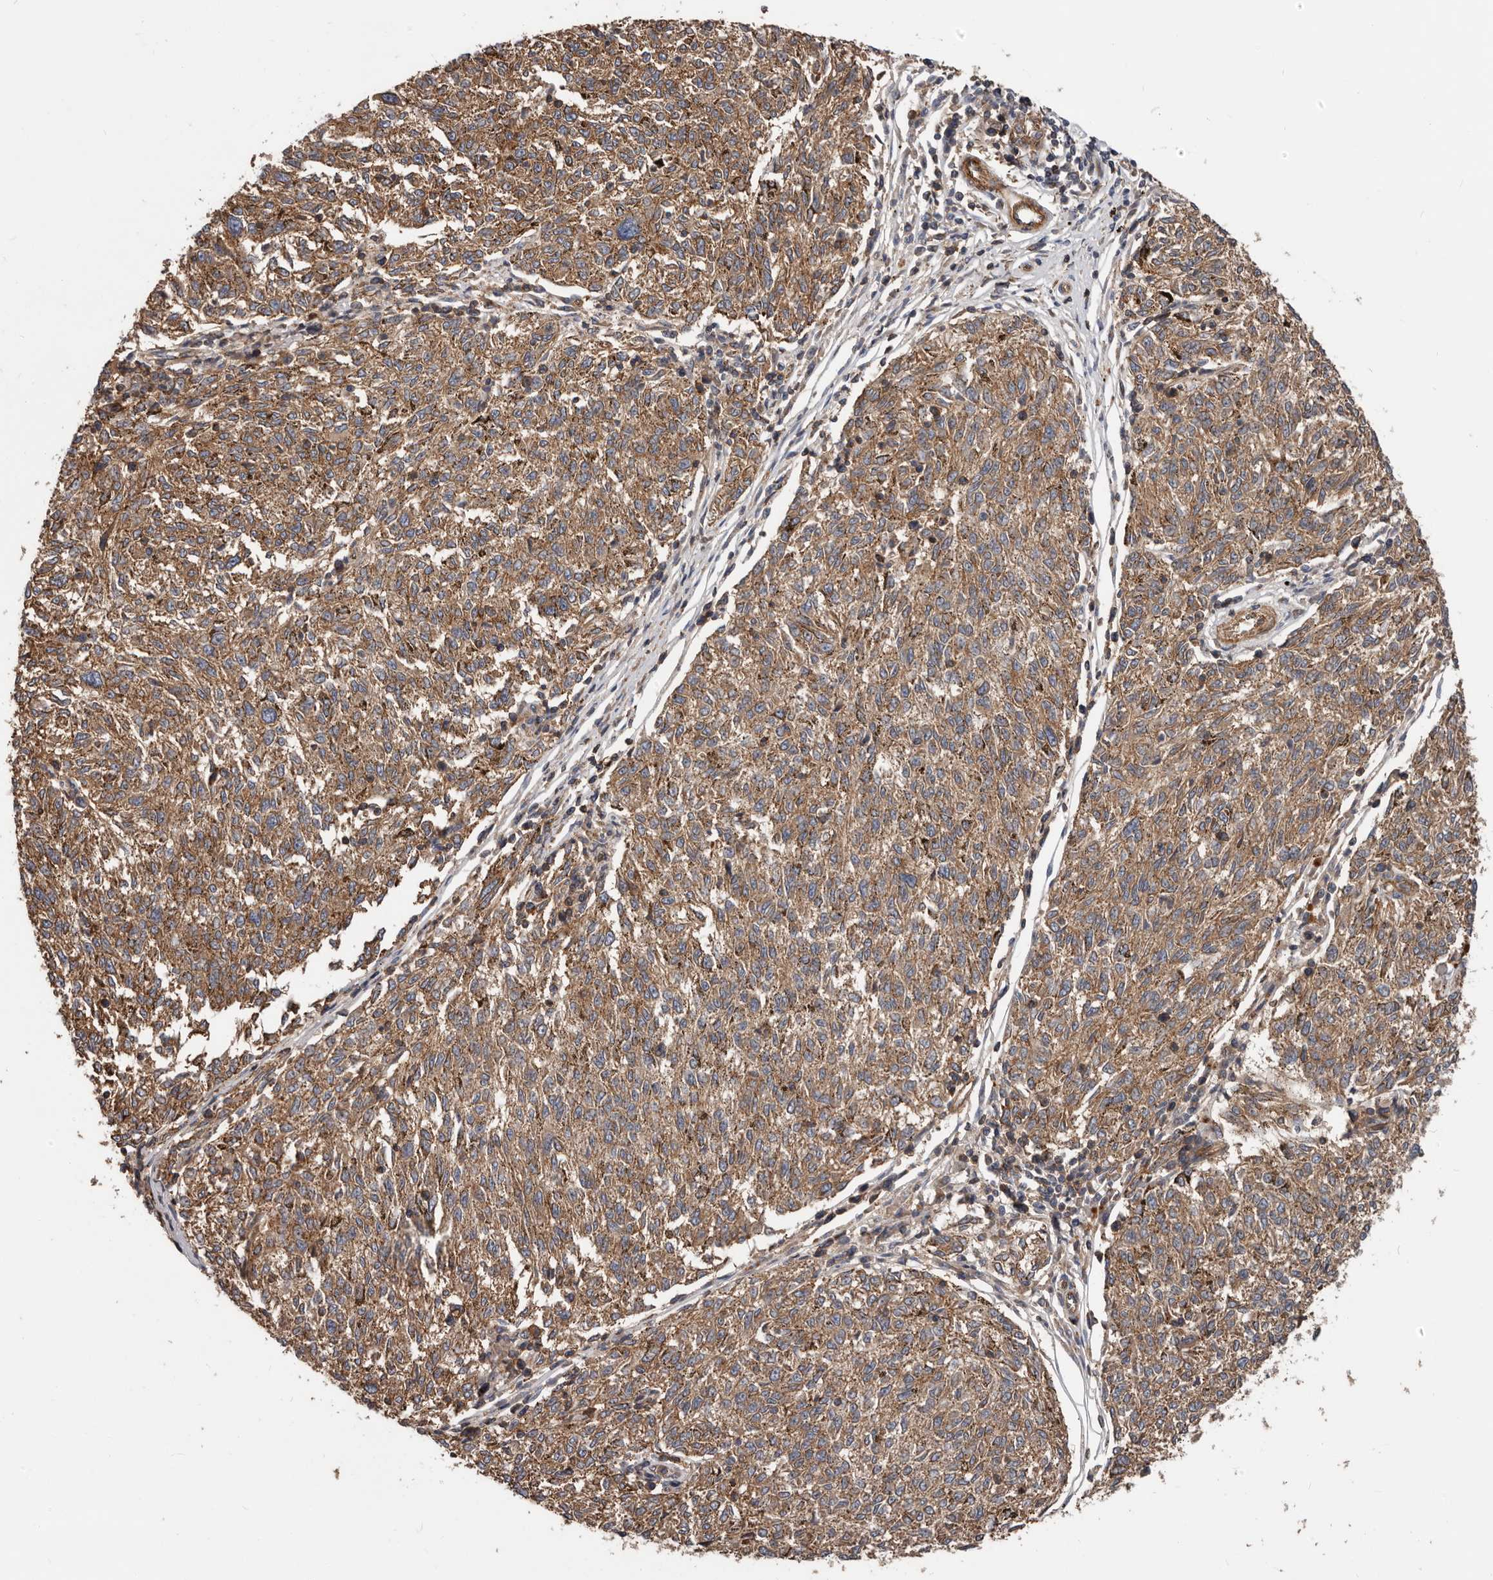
{"staining": {"intensity": "moderate", "quantity": ">75%", "location": "cytoplasmic/membranous"}, "tissue": "melanoma", "cell_type": "Tumor cells", "image_type": "cancer", "snomed": [{"axis": "morphology", "description": "Malignant melanoma, NOS"}, {"axis": "topography", "description": "Skin"}], "caption": "Brown immunohistochemical staining in human melanoma reveals moderate cytoplasmic/membranous expression in approximately >75% of tumor cells. The staining is performed using DAB brown chromogen to label protein expression. The nuclei are counter-stained blue using hematoxylin.", "gene": "PNRC2", "patient": {"sex": "female", "age": 72}}